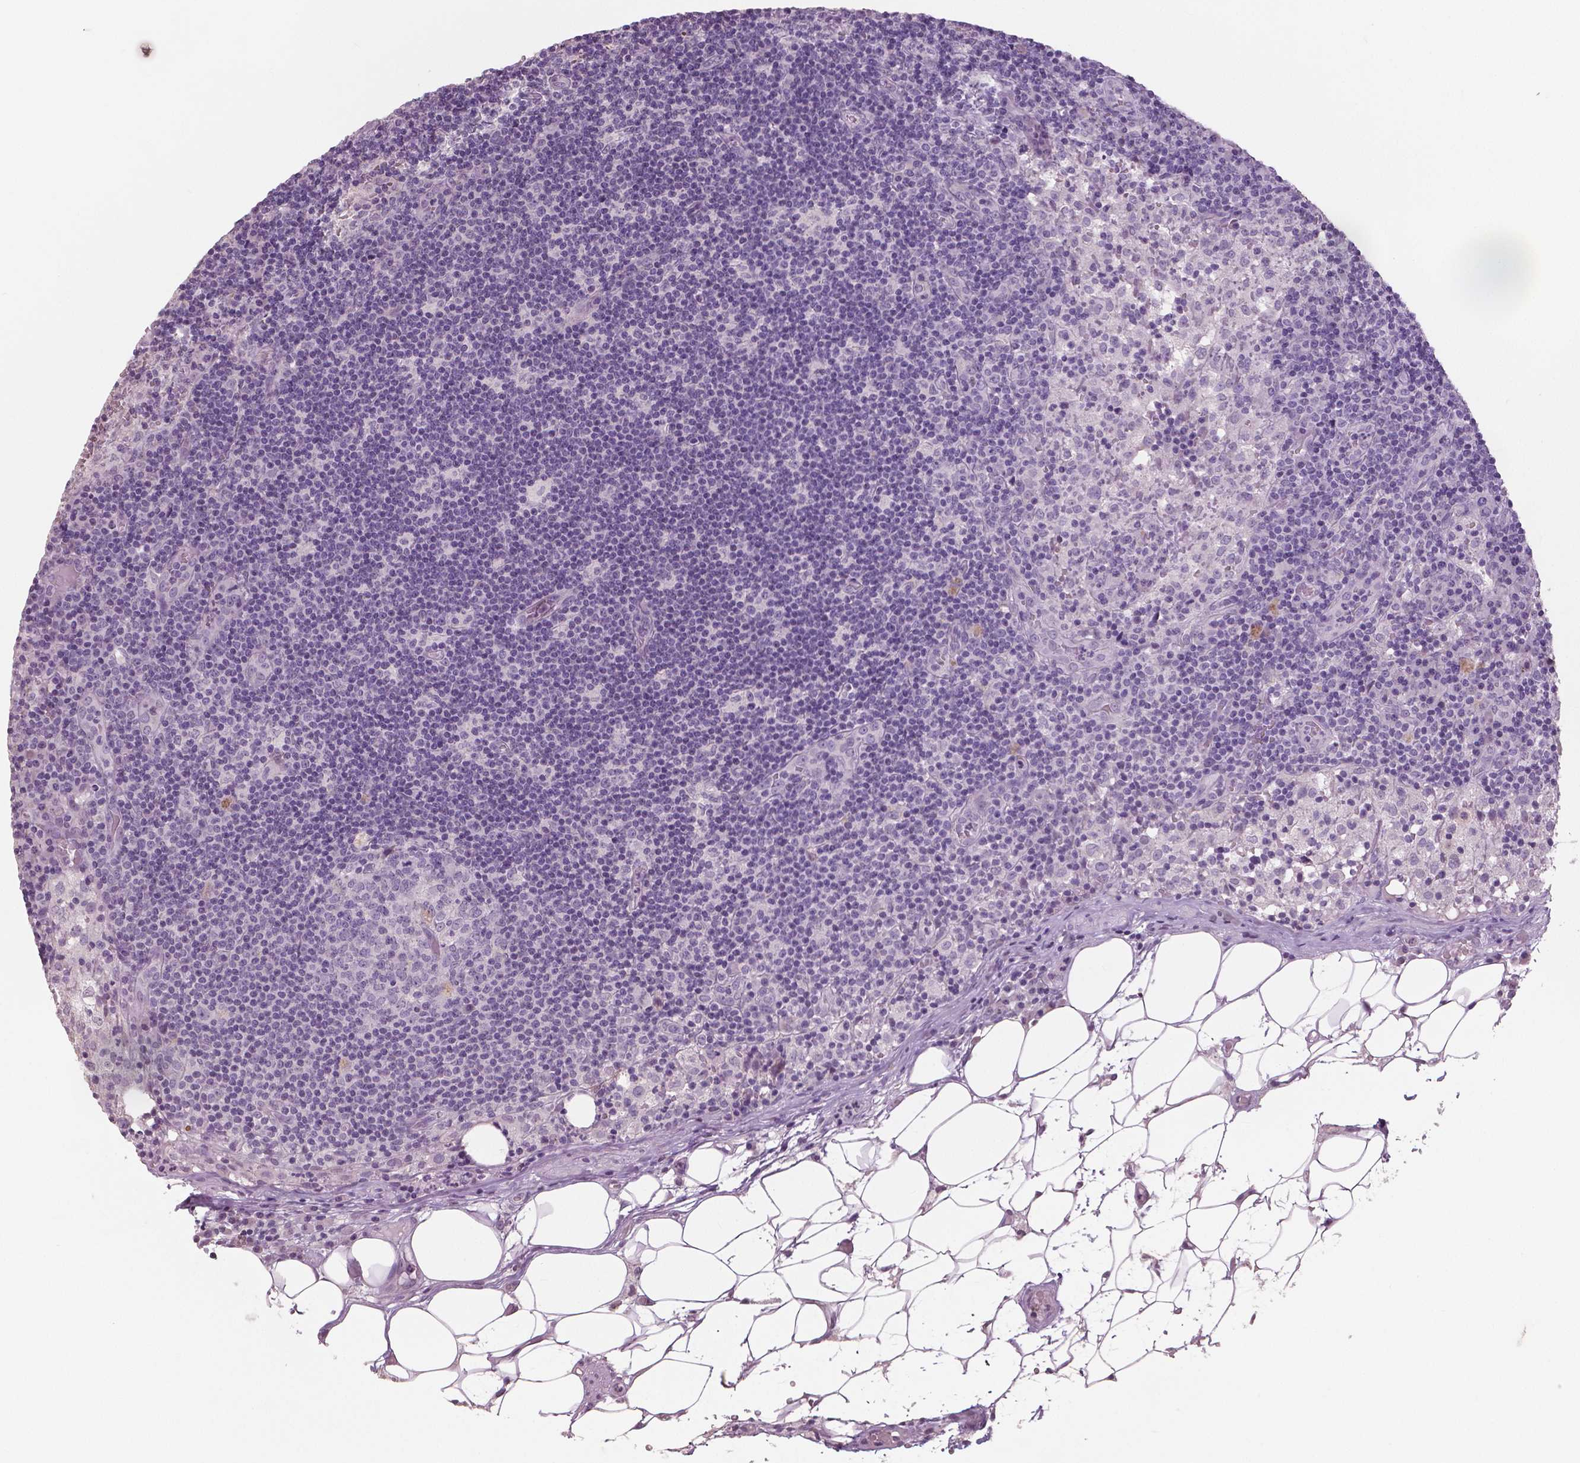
{"staining": {"intensity": "negative", "quantity": "none", "location": "none"}, "tissue": "lymph node", "cell_type": "Germinal center cells", "image_type": "normal", "snomed": [{"axis": "morphology", "description": "Normal tissue, NOS"}, {"axis": "topography", "description": "Lymph node"}], "caption": "Immunohistochemistry image of benign lymph node: lymph node stained with DAB demonstrates no significant protein expression in germinal center cells. Brightfield microscopy of immunohistochemistry stained with DAB (brown) and hematoxylin (blue), captured at high magnification.", "gene": "NECAB1", "patient": {"sex": "male", "age": 62}}